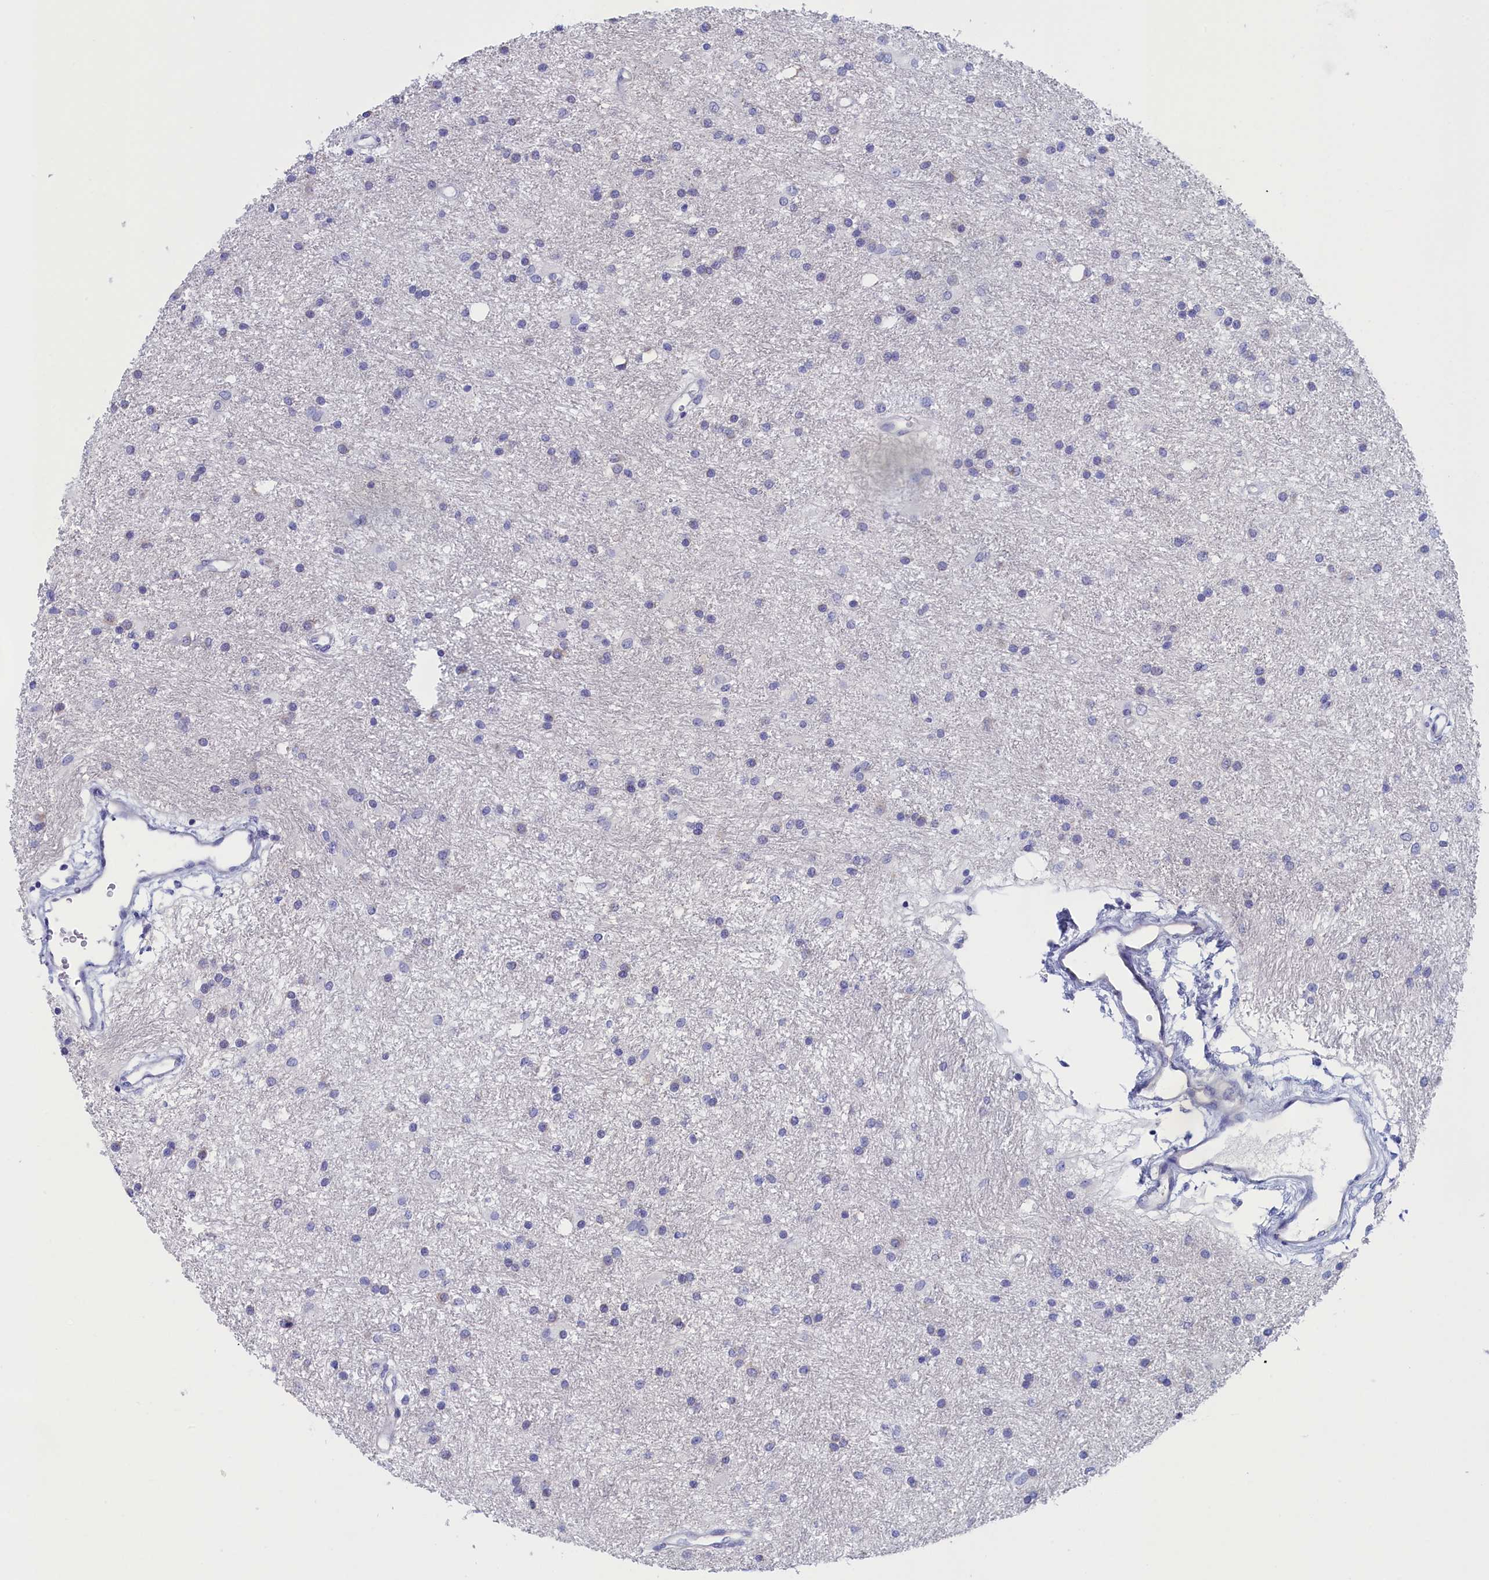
{"staining": {"intensity": "negative", "quantity": "none", "location": "none"}, "tissue": "glioma", "cell_type": "Tumor cells", "image_type": "cancer", "snomed": [{"axis": "morphology", "description": "Glioma, malignant, High grade"}, {"axis": "topography", "description": "Brain"}], "caption": "Immunohistochemistry (IHC) of human glioma displays no positivity in tumor cells.", "gene": "ANKRD2", "patient": {"sex": "male", "age": 77}}